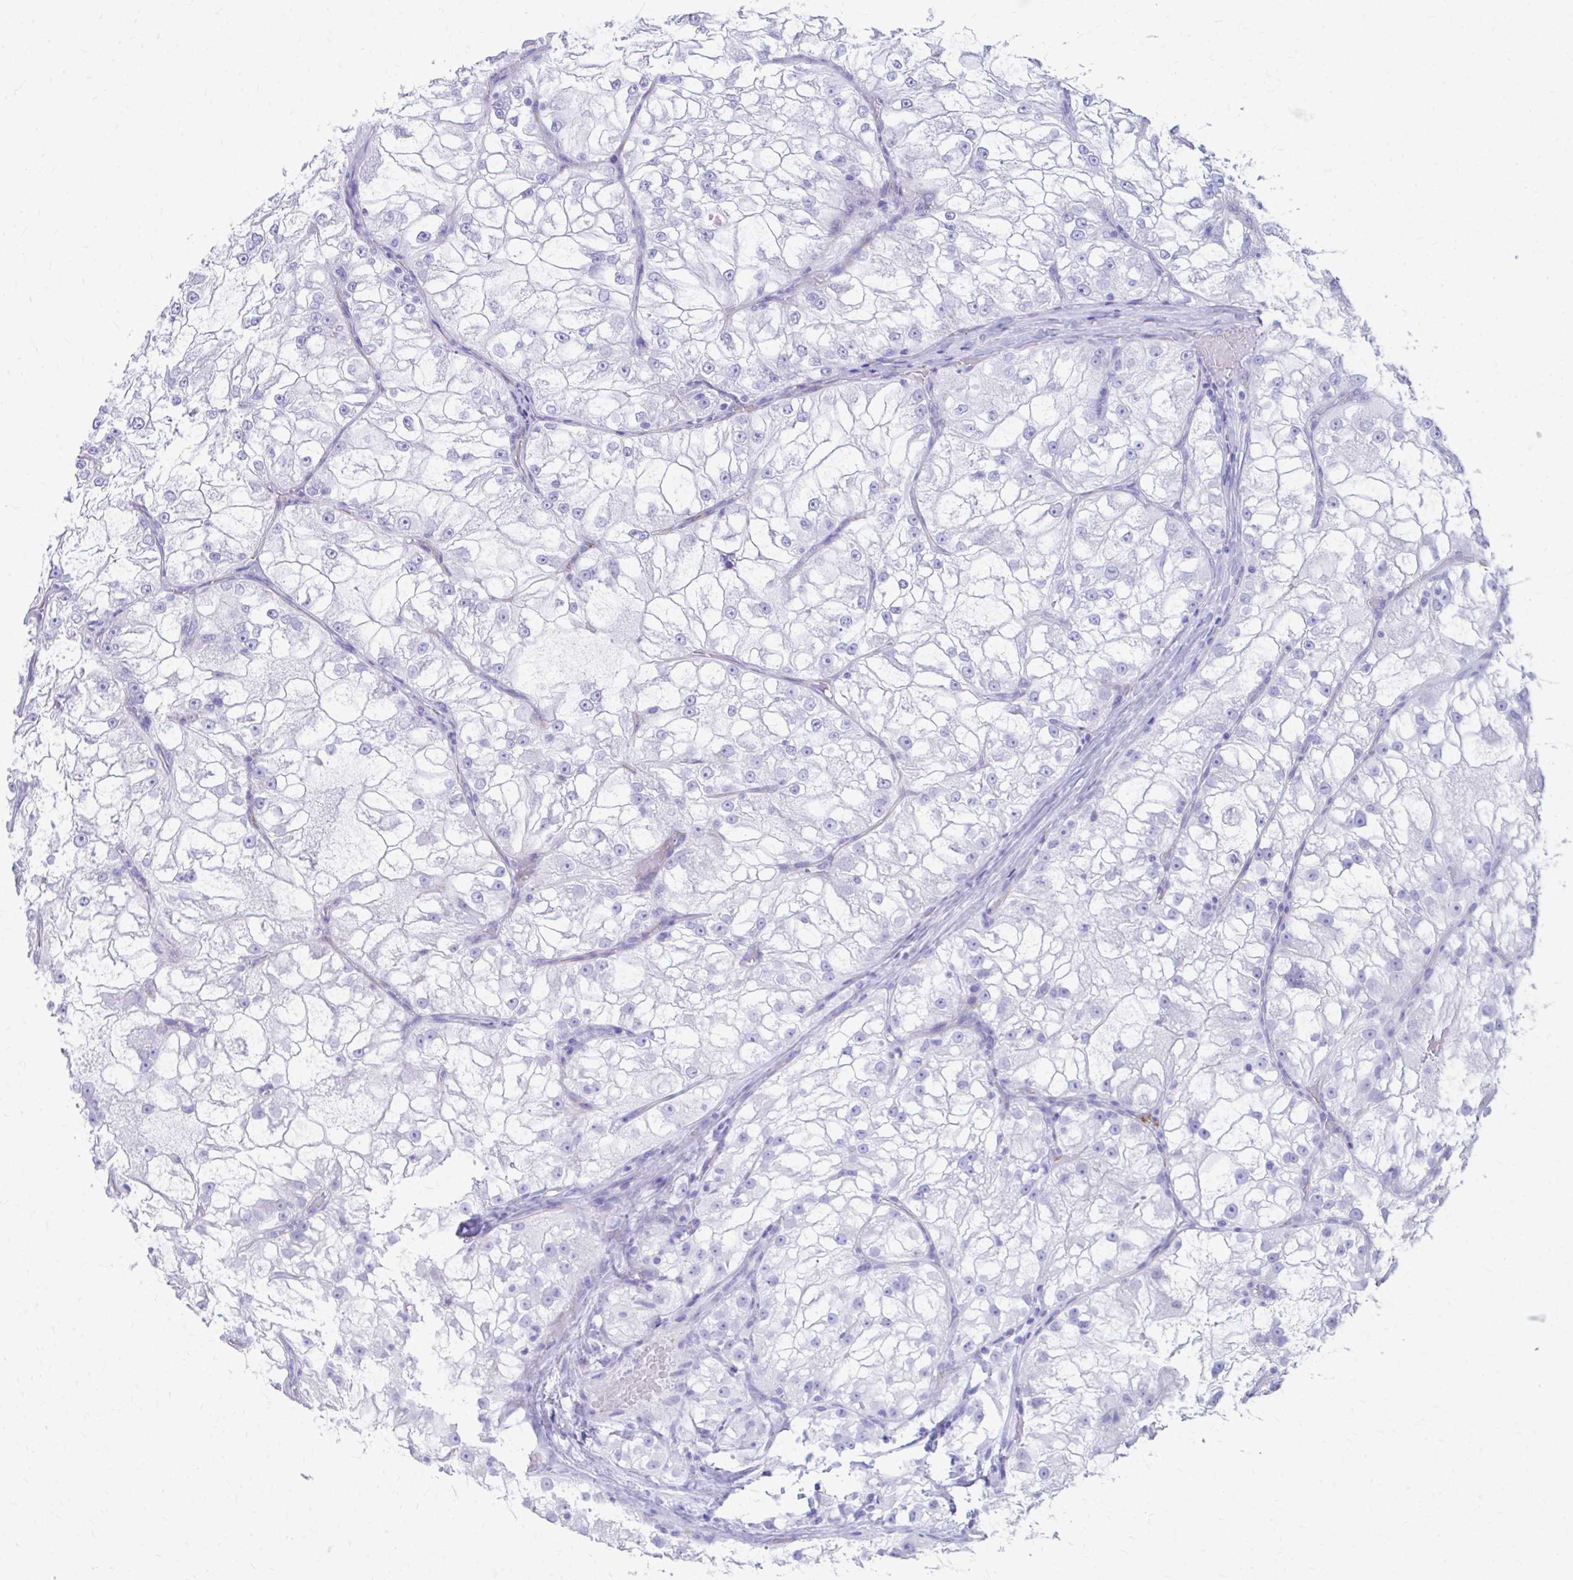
{"staining": {"intensity": "negative", "quantity": "none", "location": "none"}, "tissue": "renal cancer", "cell_type": "Tumor cells", "image_type": "cancer", "snomed": [{"axis": "morphology", "description": "Adenocarcinoma, NOS"}, {"axis": "topography", "description": "Kidney"}], "caption": "Immunohistochemistry (IHC) image of renal cancer (adenocarcinoma) stained for a protein (brown), which exhibits no positivity in tumor cells. Nuclei are stained in blue.", "gene": "KRIT1", "patient": {"sex": "female", "age": 72}}